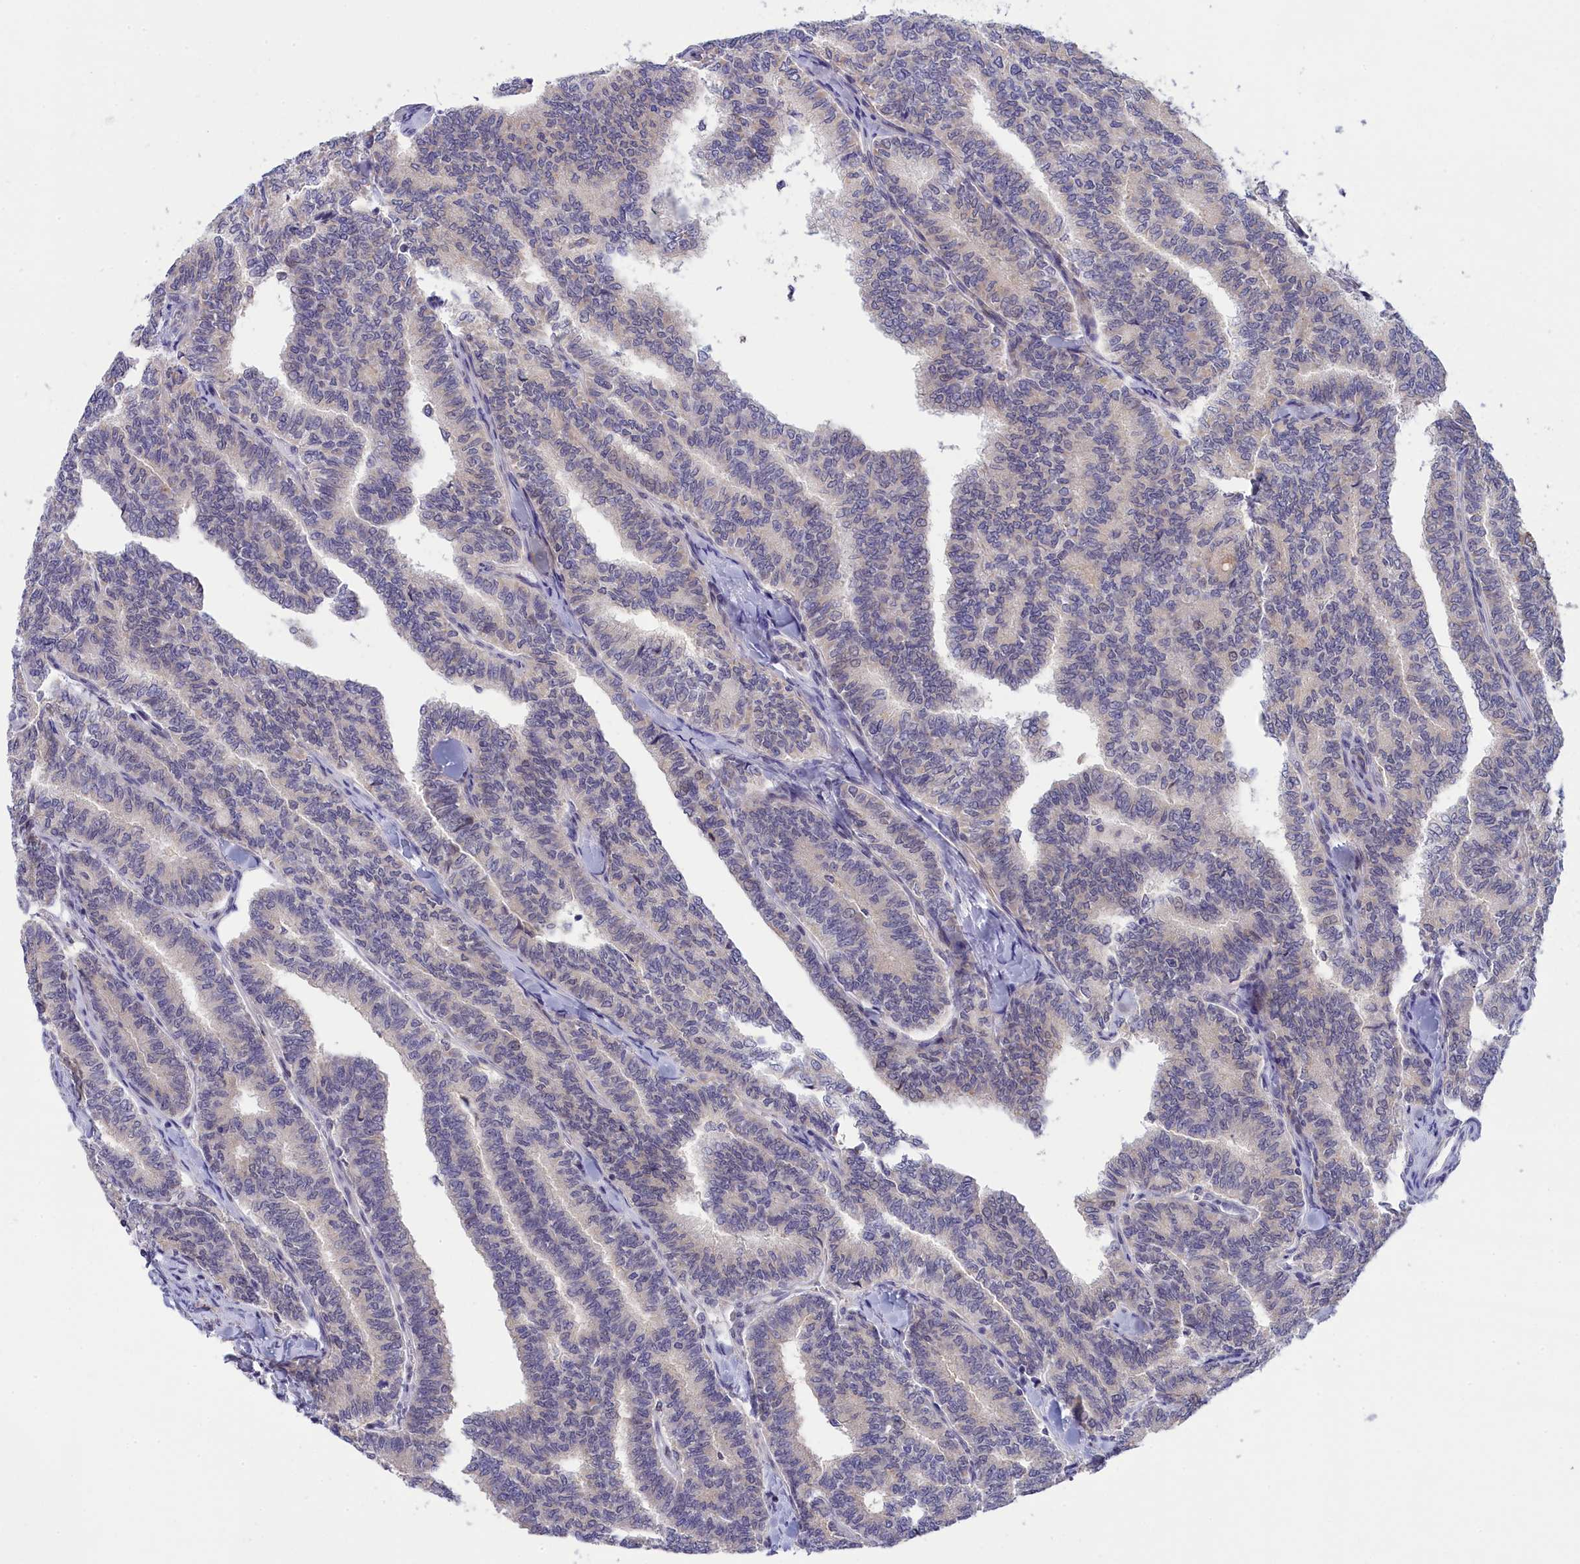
{"staining": {"intensity": "negative", "quantity": "none", "location": "none"}, "tissue": "thyroid cancer", "cell_type": "Tumor cells", "image_type": "cancer", "snomed": [{"axis": "morphology", "description": "Papillary adenocarcinoma, NOS"}, {"axis": "topography", "description": "Thyroid gland"}], "caption": "There is no significant positivity in tumor cells of thyroid cancer (papillary adenocarcinoma).", "gene": "KCTD14", "patient": {"sex": "female", "age": 35}}